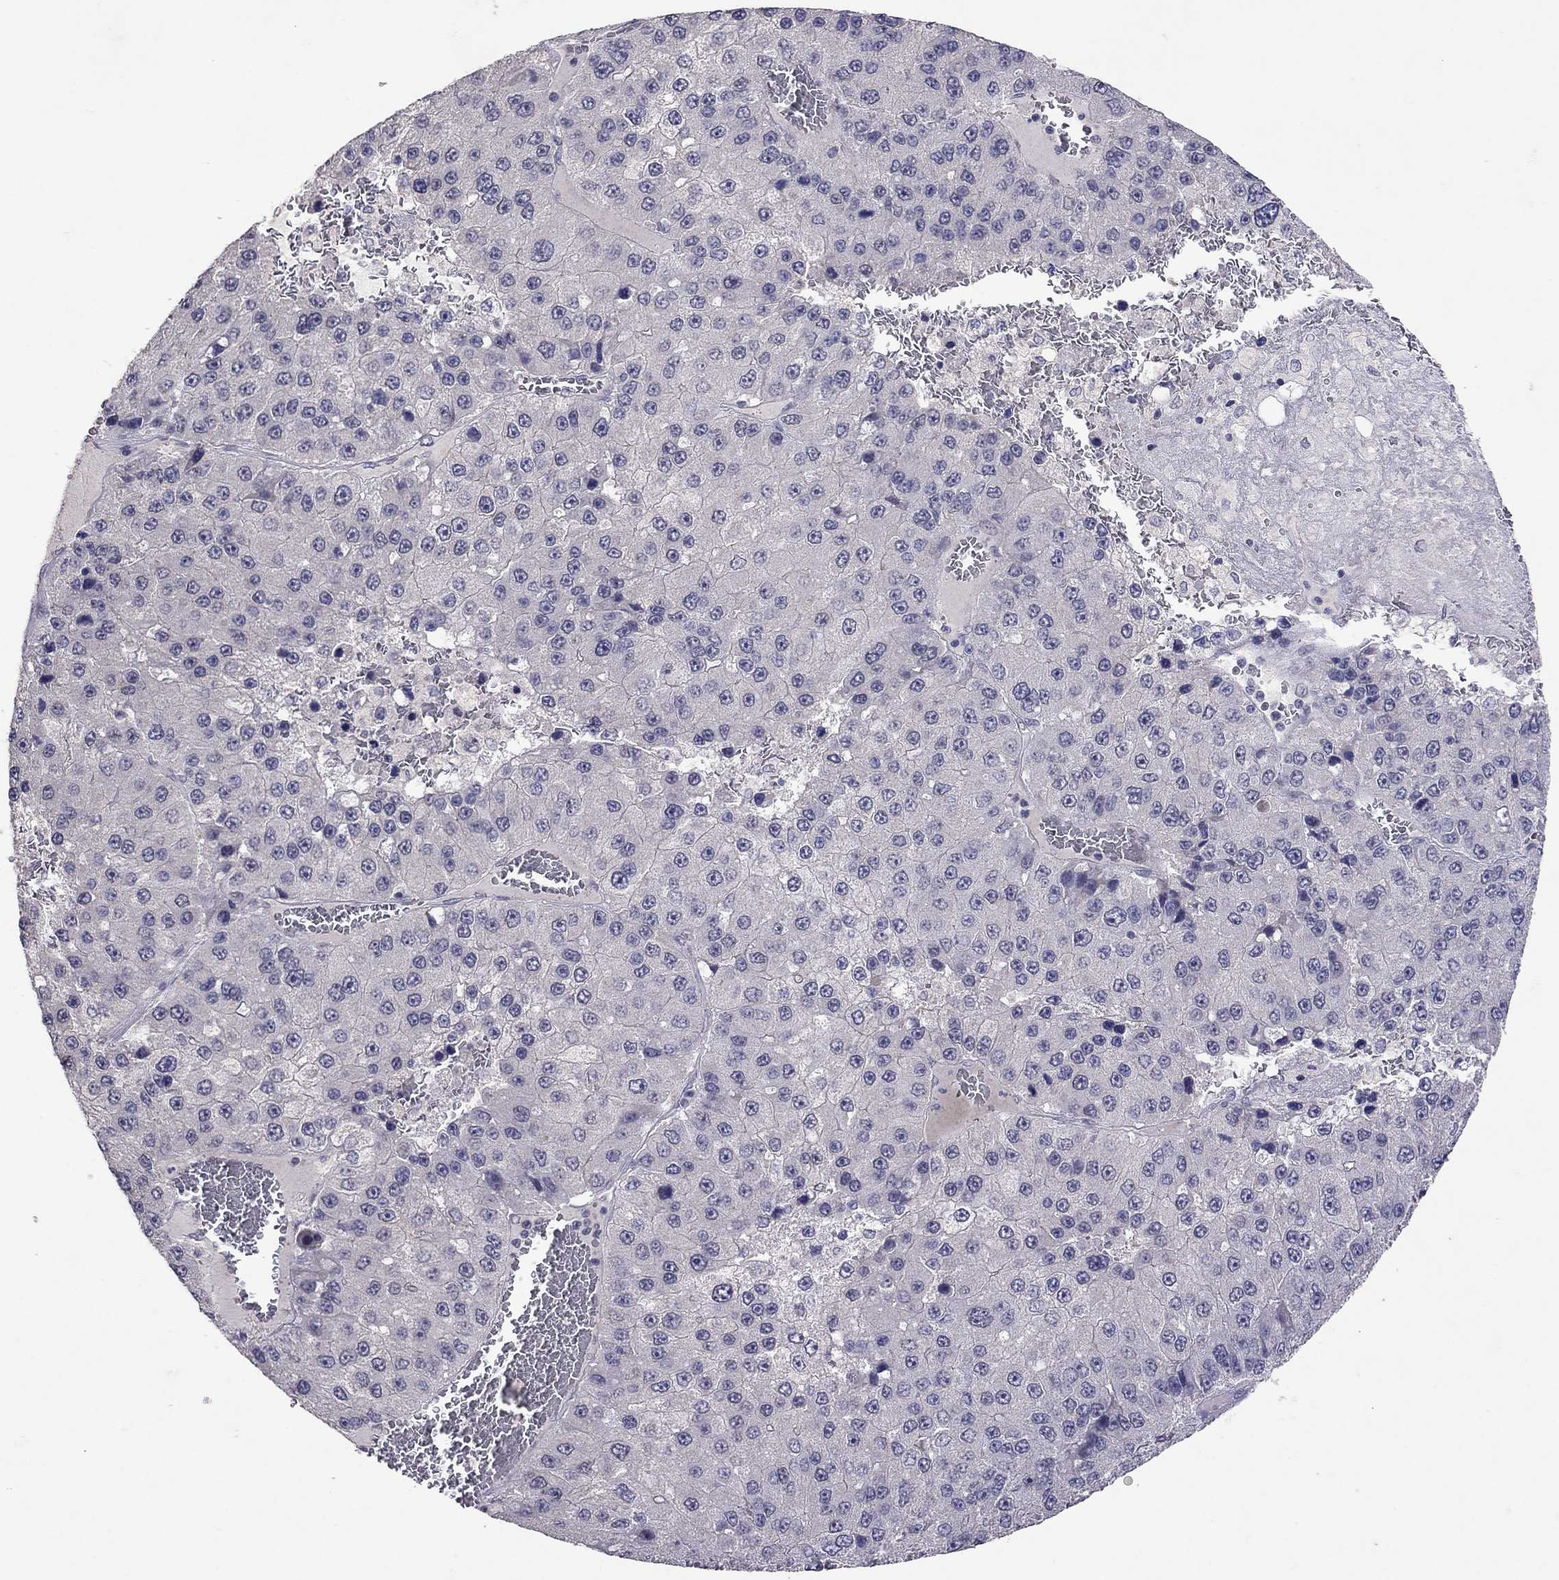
{"staining": {"intensity": "negative", "quantity": "none", "location": "none"}, "tissue": "liver cancer", "cell_type": "Tumor cells", "image_type": "cancer", "snomed": [{"axis": "morphology", "description": "Carcinoma, Hepatocellular, NOS"}, {"axis": "topography", "description": "Liver"}], "caption": "An immunohistochemistry (IHC) image of liver cancer is shown. There is no staining in tumor cells of liver cancer.", "gene": "FST", "patient": {"sex": "female", "age": 73}}